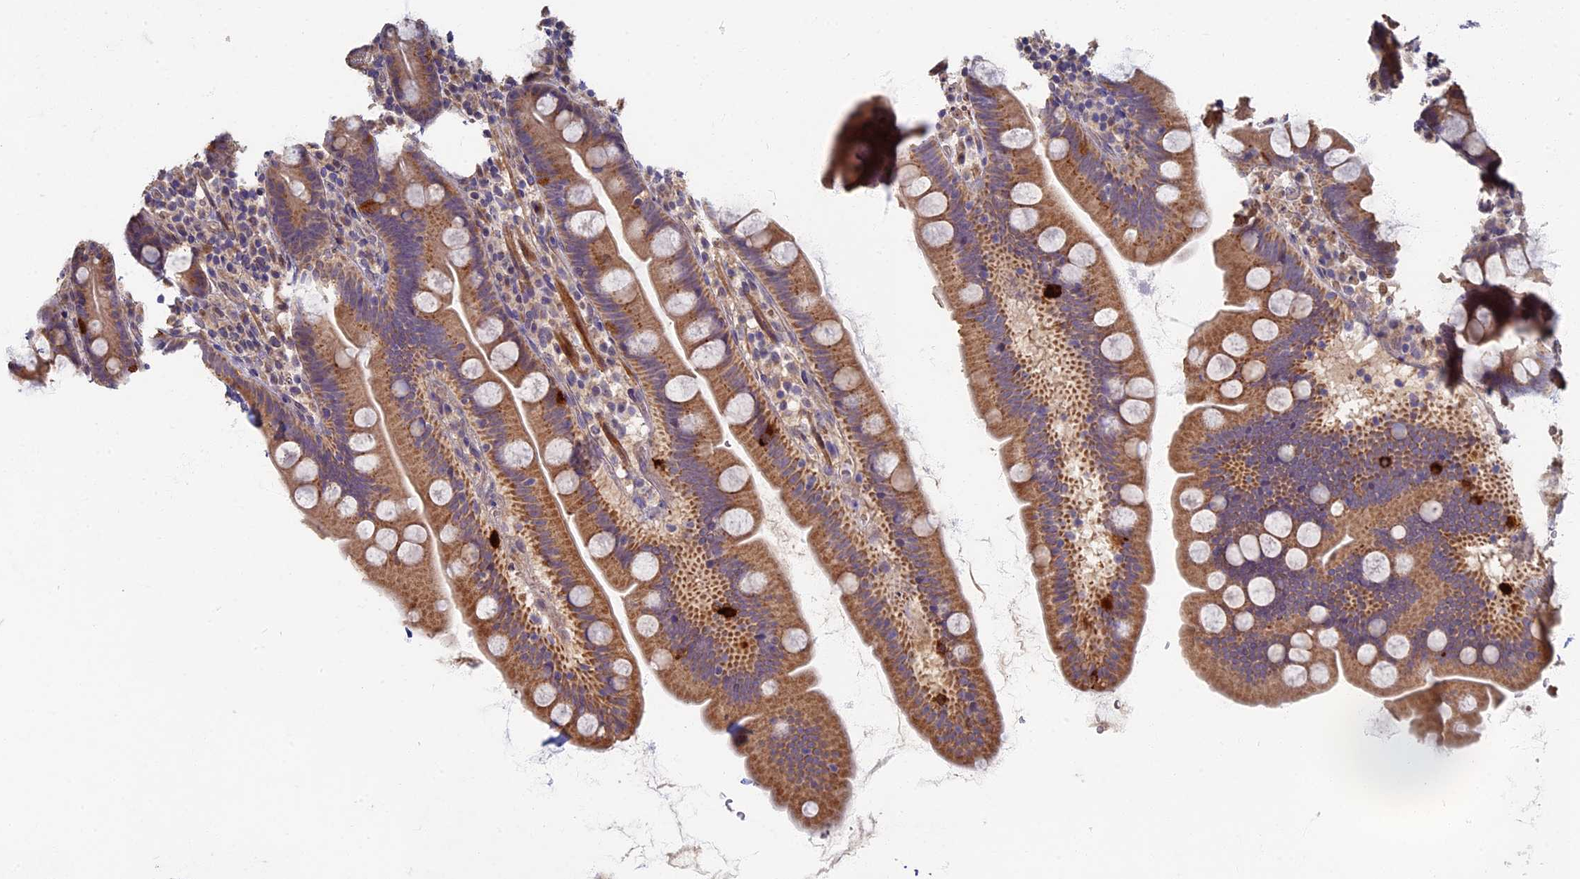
{"staining": {"intensity": "moderate", "quantity": ">75%", "location": "cytoplasmic/membranous"}, "tissue": "small intestine", "cell_type": "Glandular cells", "image_type": "normal", "snomed": [{"axis": "morphology", "description": "Normal tissue, NOS"}, {"axis": "topography", "description": "Small intestine"}], "caption": "An immunohistochemistry (IHC) micrograph of normal tissue is shown. Protein staining in brown highlights moderate cytoplasmic/membranous positivity in small intestine within glandular cells.", "gene": "RSPH3", "patient": {"sex": "female", "age": 68}}